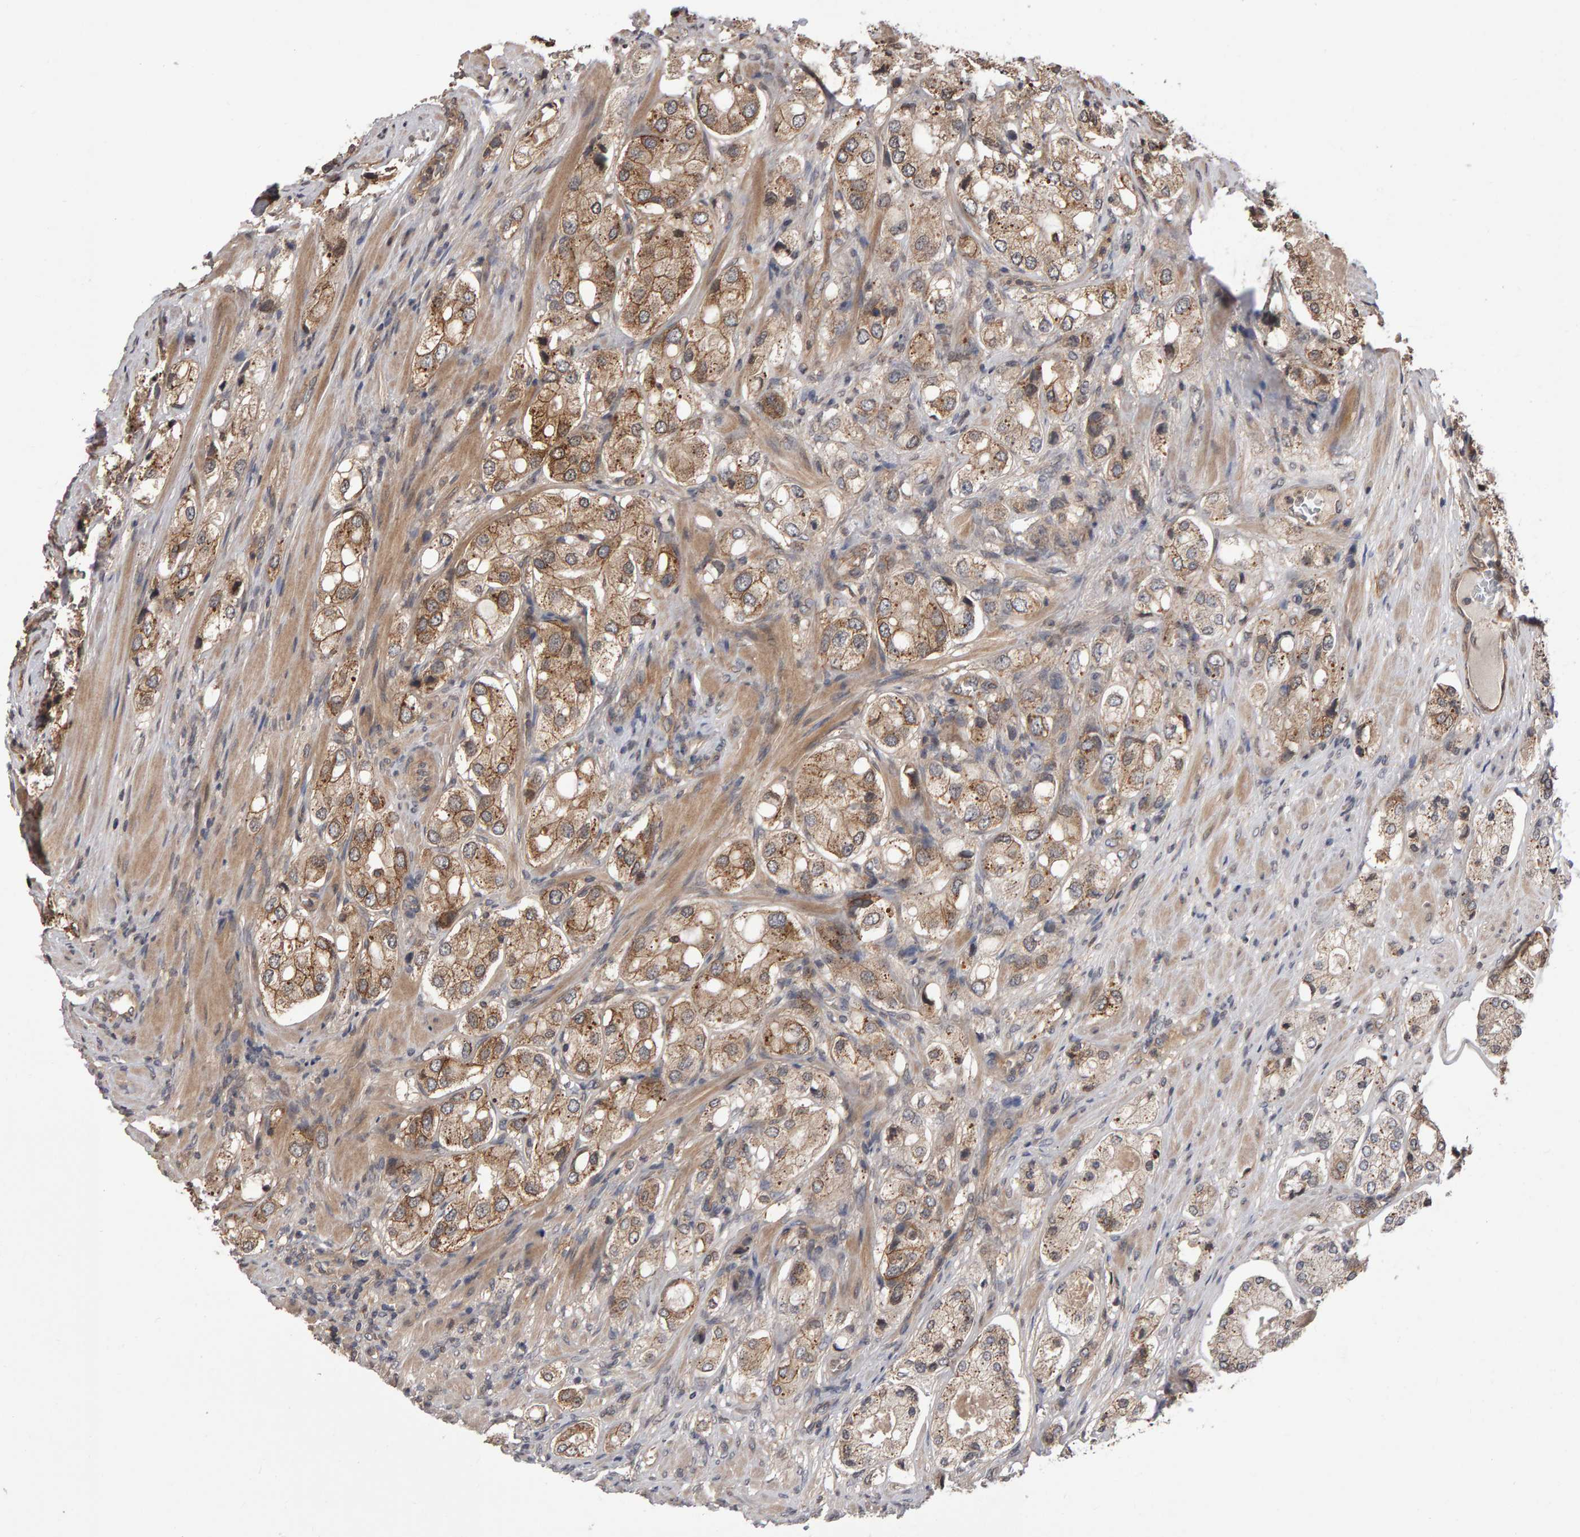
{"staining": {"intensity": "weak", "quantity": ">75%", "location": "cytoplasmic/membranous"}, "tissue": "prostate cancer", "cell_type": "Tumor cells", "image_type": "cancer", "snomed": [{"axis": "morphology", "description": "Adenocarcinoma, High grade"}, {"axis": "topography", "description": "Prostate"}], "caption": "DAB immunohistochemical staining of prostate high-grade adenocarcinoma exhibits weak cytoplasmic/membranous protein expression in approximately >75% of tumor cells. The protein is stained brown, and the nuclei are stained in blue (DAB IHC with brightfield microscopy, high magnification).", "gene": "SCRIB", "patient": {"sex": "male", "age": 65}}